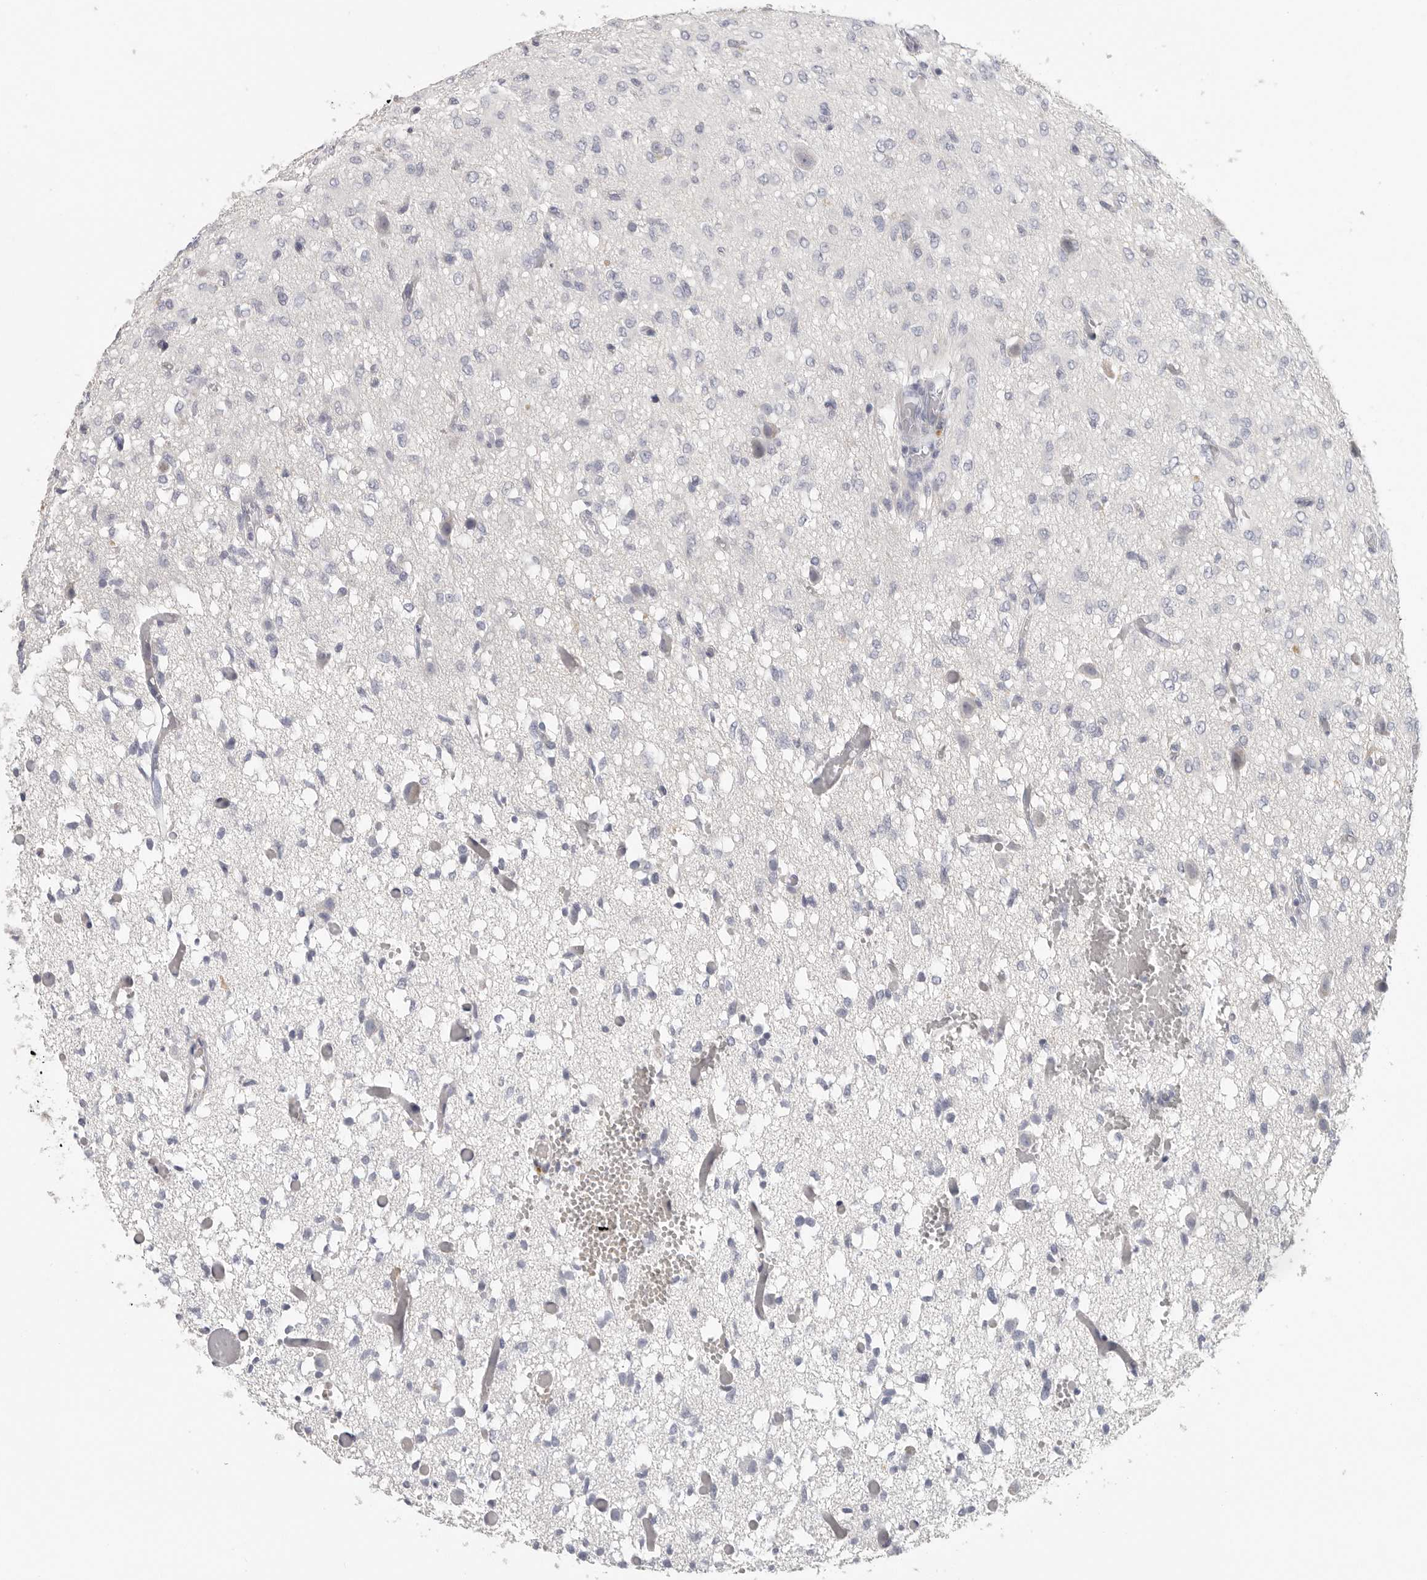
{"staining": {"intensity": "negative", "quantity": "none", "location": "none"}, "tissue": "glioma", "cell_type": "Tumor cells", "image_type": "cancer", "snomed": [{"axis": "morphology", "description": "Glioma, malignant, High grade"}, {"axis": "topography", "description": "Brain"}], "caption": "Immunohistochemistry histopathology image of glioma stained for a protein (brown), which demonstrates no expression in tumor cells.", "gene": "DNAJC11", "patient": {"sex": "female", "age": 59}}